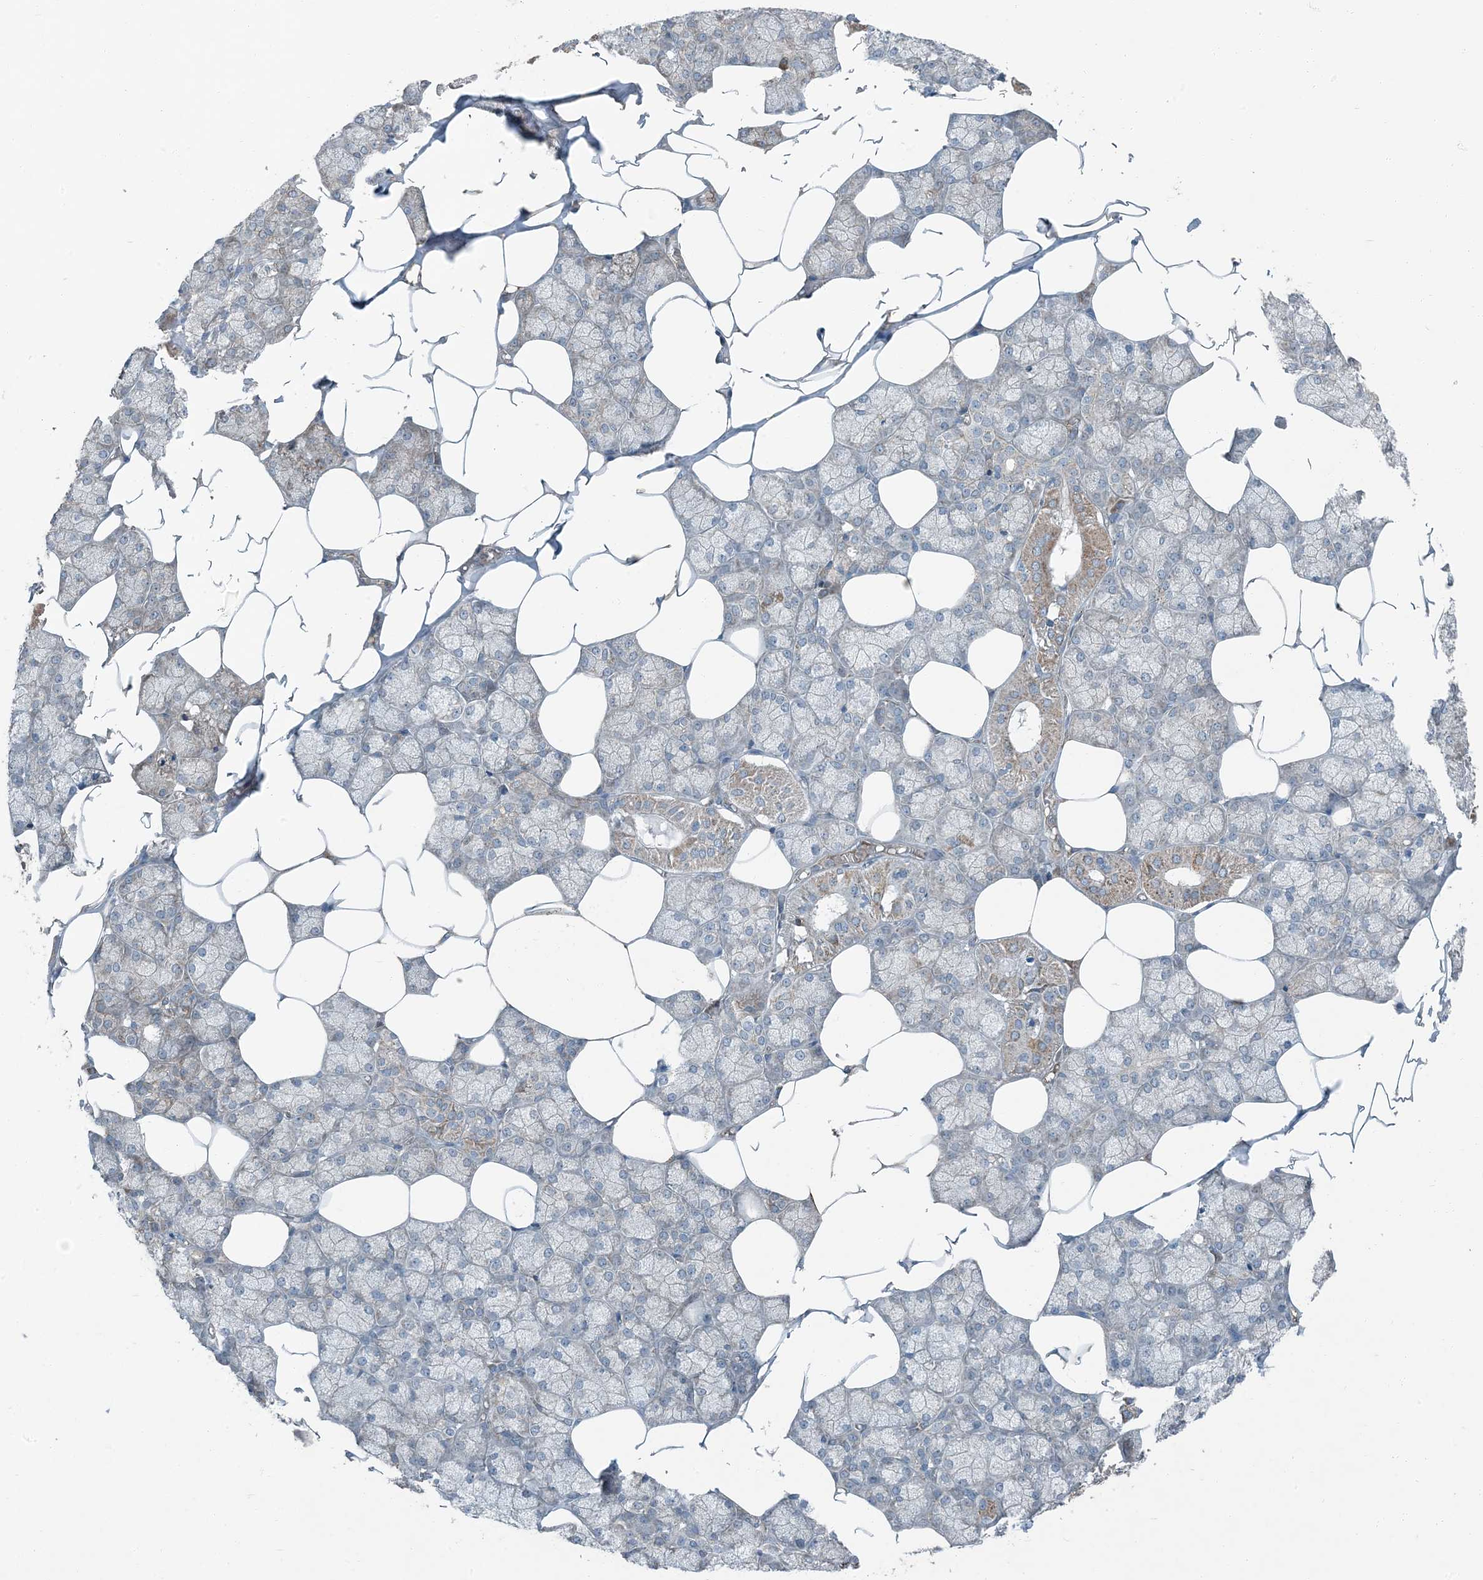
{"staining": {"intensity": "moderate", "quantity": "<25%", "location": "cytoplasmic/membranous"}, "tissue": "salivary gland", "cell_type": "Glandular cells", "image_type": "normal", "snomed": [{"axis": "morphology", "description": "Normal tissue, NOS"}, {"axis": "topography", "description": "Salivary gland"}], "caption": "IHC of normal salivary gland exhibits low levels of moderate cytoplasmic/membranous positivity in about <25% of glandular cells. (Stains: DAB (3,3'-diaminobenzidine) in brown, nuclei in blue, Microscopy: brightfield microscopy at high magnification).", "gene": "APOM", "patient": {"sex": "male", "age": 62}}